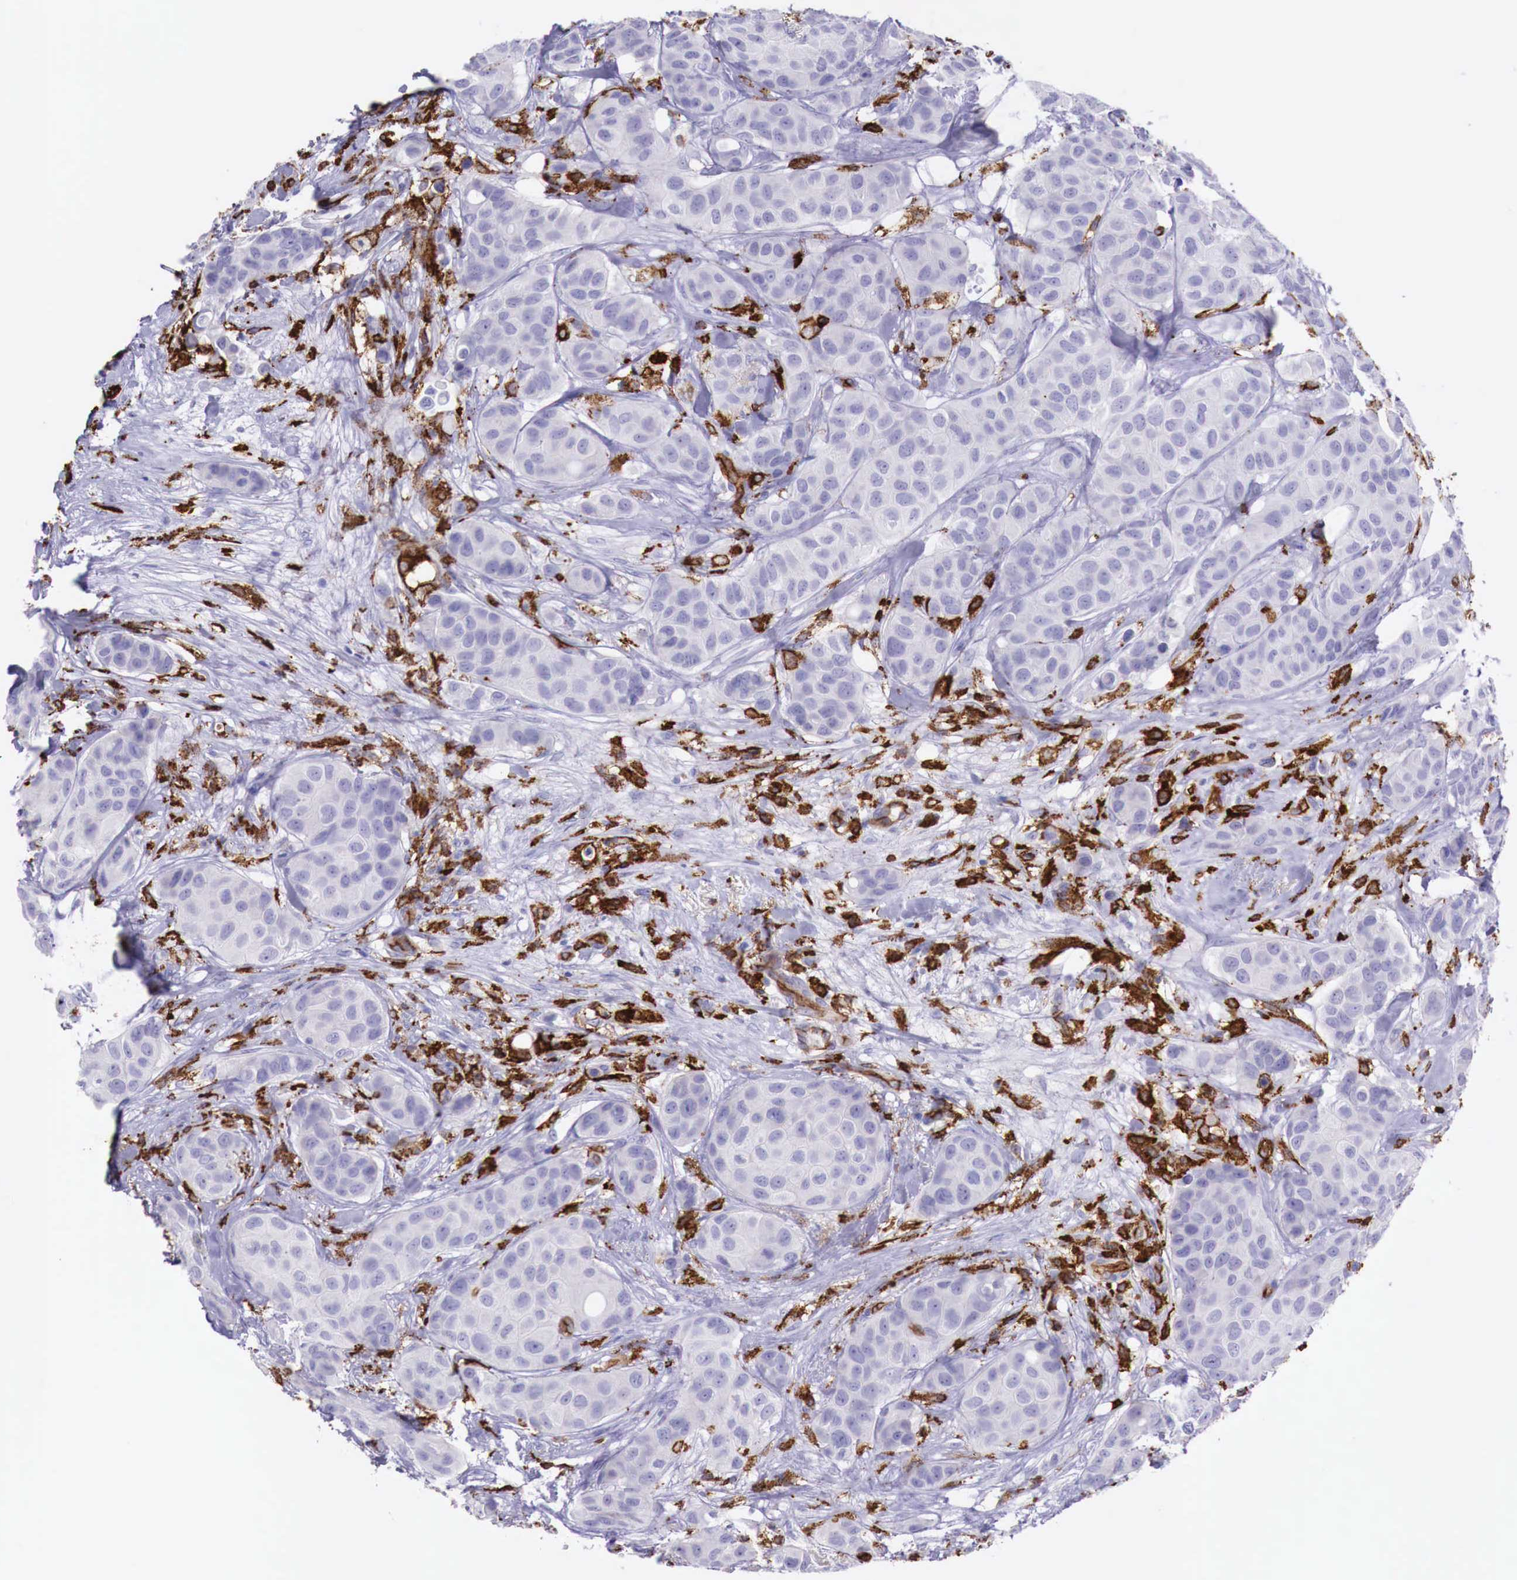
{"staining": {"intensity": "negative", "quantity": "none", "location": "none"}, "tissue": "breast cancer", "cell_type": "Tumor cells", "image_type": "cancer", "snomed": [{"axis": "morphology", "description": "Duct carcinoma"}, {"axis": "topography", "description": "Breast"}], "caption": "This photomicrograph is of infiltrating ductal carcinoma (breast) stained with immunohistochemistry to label a protein in brown with the nuclei are counter-stained blue. There is no staining in tumor cells.", "gene": "MSR1", "patient": {"sex": "female", "age": 68}}